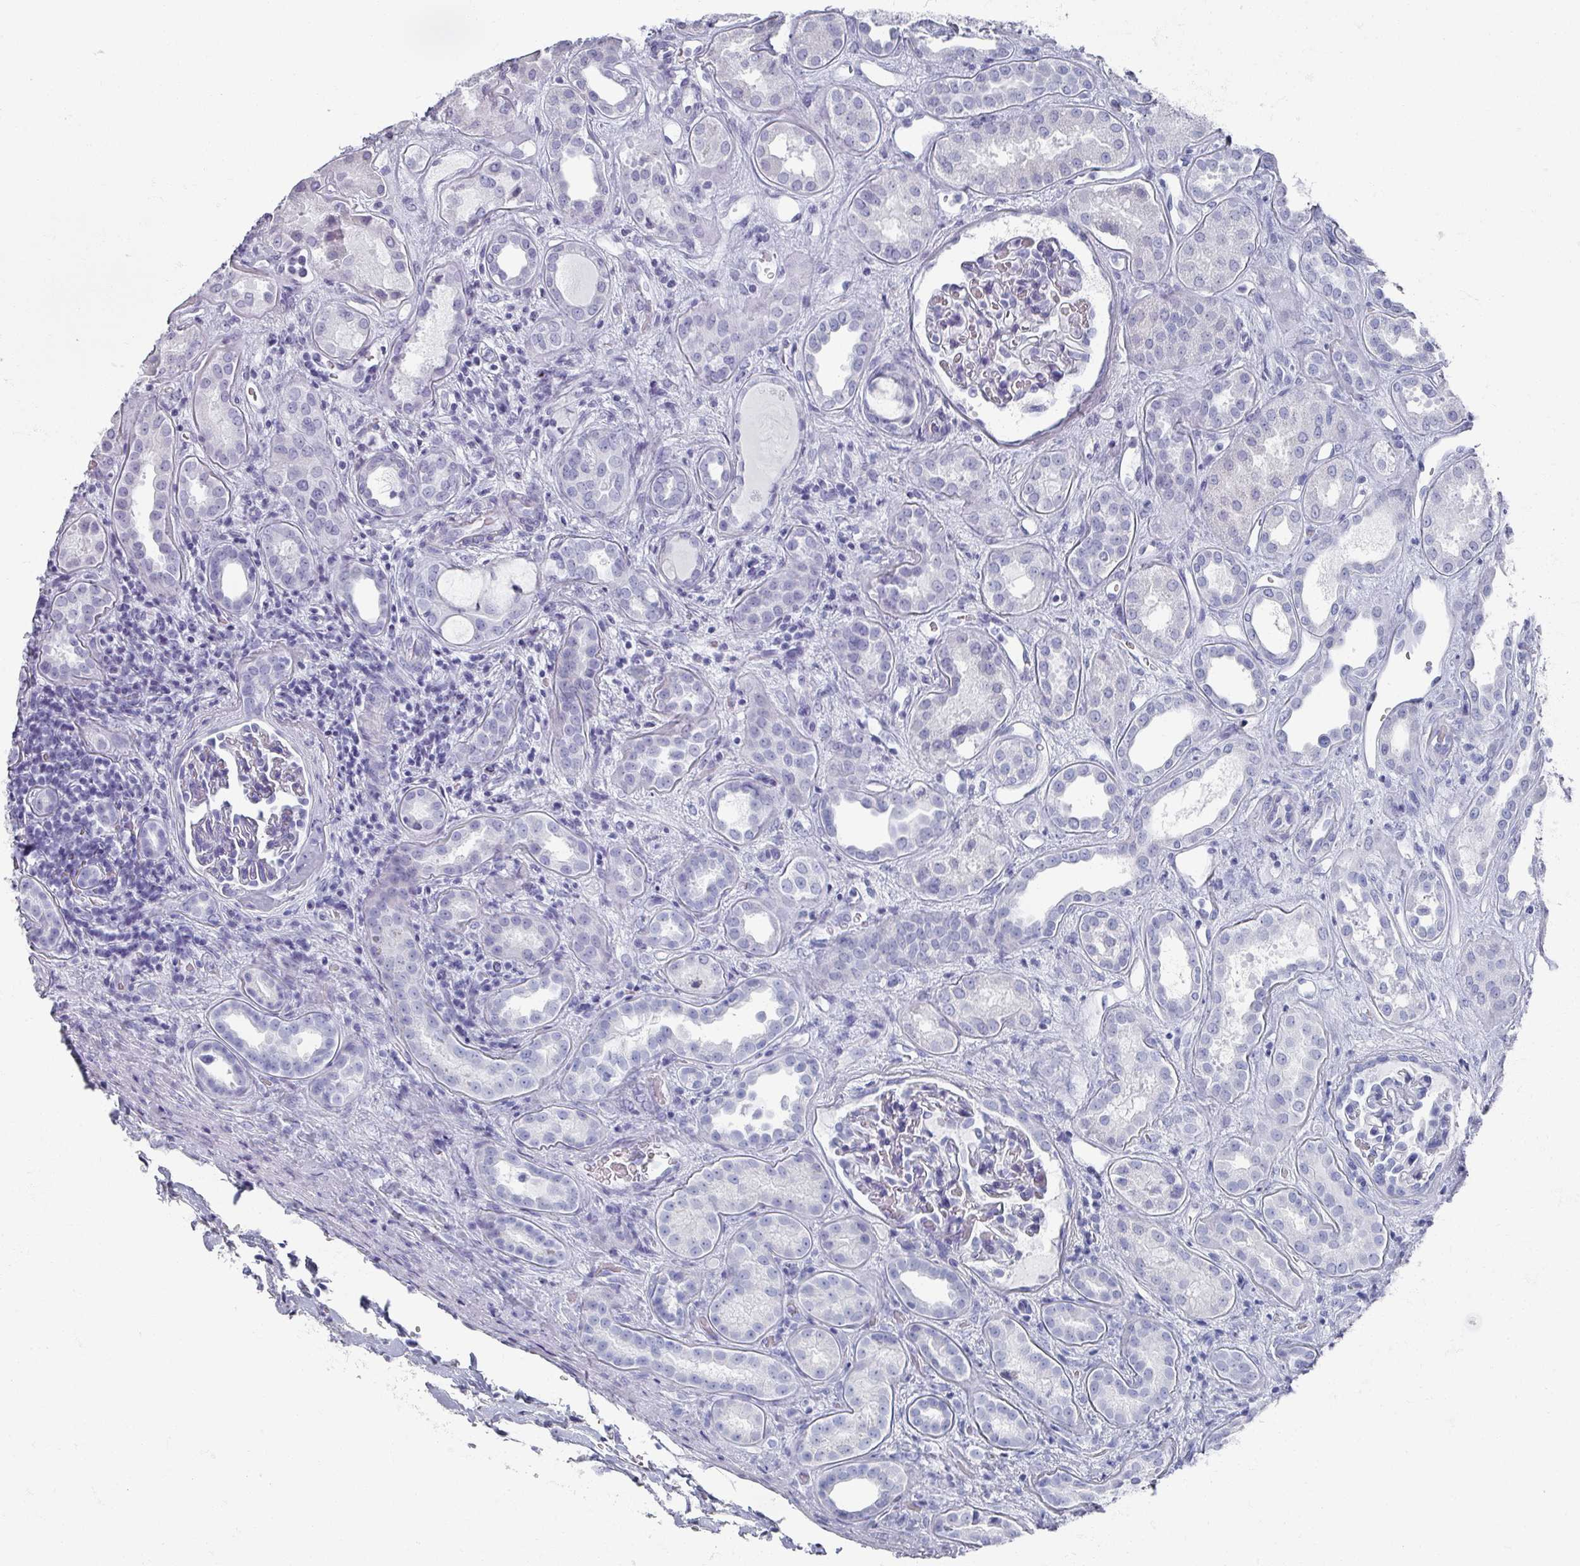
{"staining": {"intensity": "negative", "quantity": "none", "location": "none"}, "tissue": "kidney", "cell_type": "Cells in glomeruli", "image_type": "normal", "snomed": [{"axis": "morphology", "description": "Normal tissue, NOS"}, {"axis": "topography", "description": "Kidney"}], "caption": "This is a image of IHC staining of normal kidney, which shows no staining in cells in glomeruli.", "gene": "OMG", "patient": {"sex": "male", "age": 59}}